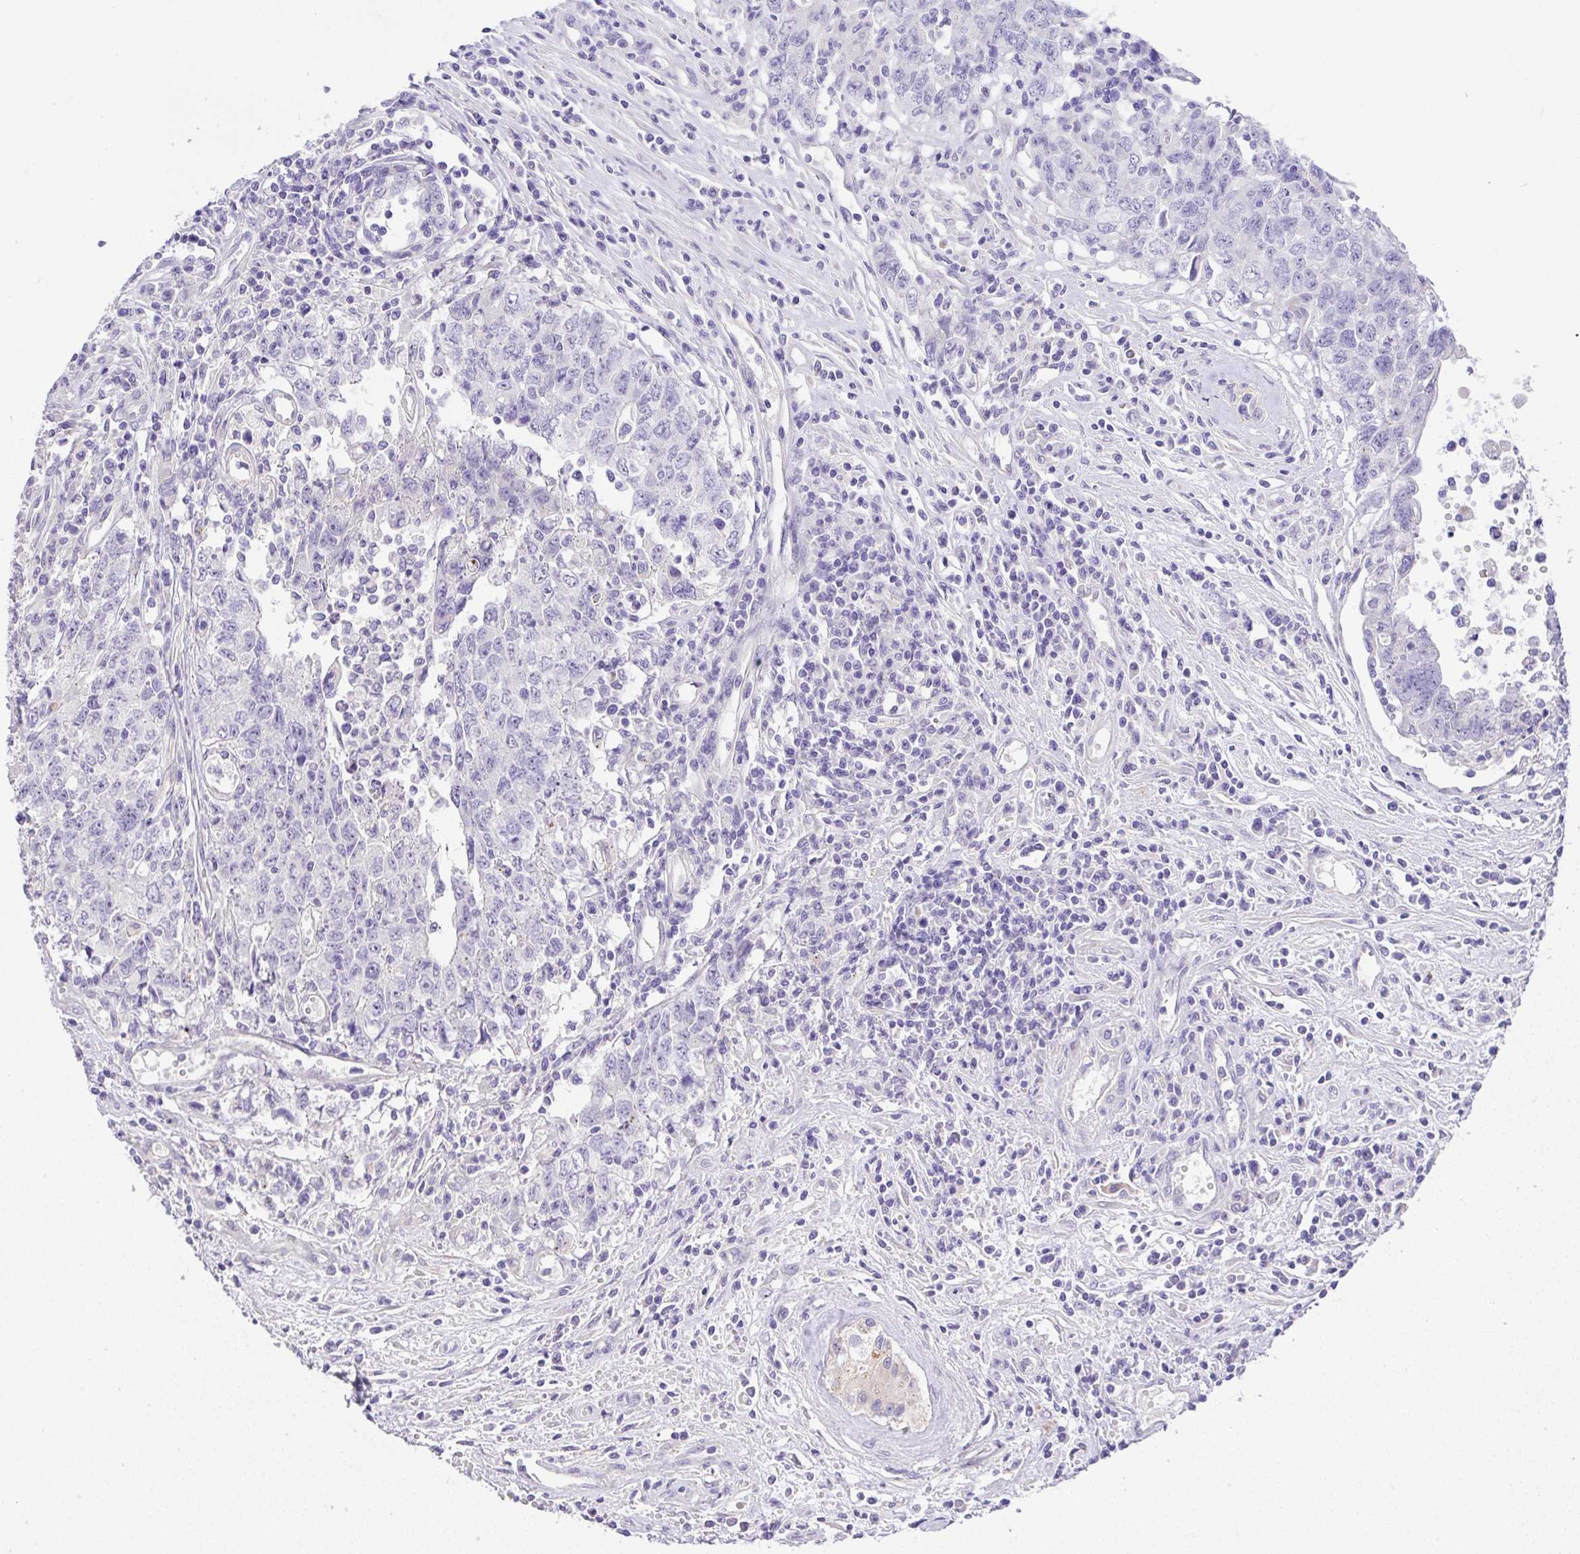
{"staining": {"intensity": "negative", "quantity": "none", "location": "none"}, "tissue": "testis cancer", "cell_type": "Tumor cells", "image_type": "cancer", "snomed": [{"axis": "morphology", "description": "Carcinoma, Embryonal, NOS"}, {"axis": "topography", "description": "Testis"}], "caption": "Immunohistochemical staining of human testis embryonal carcinoma reveals no significant staining in tumor cells.", "gene": "EPN3", "patient": {"sex": "male", "age": 34}}